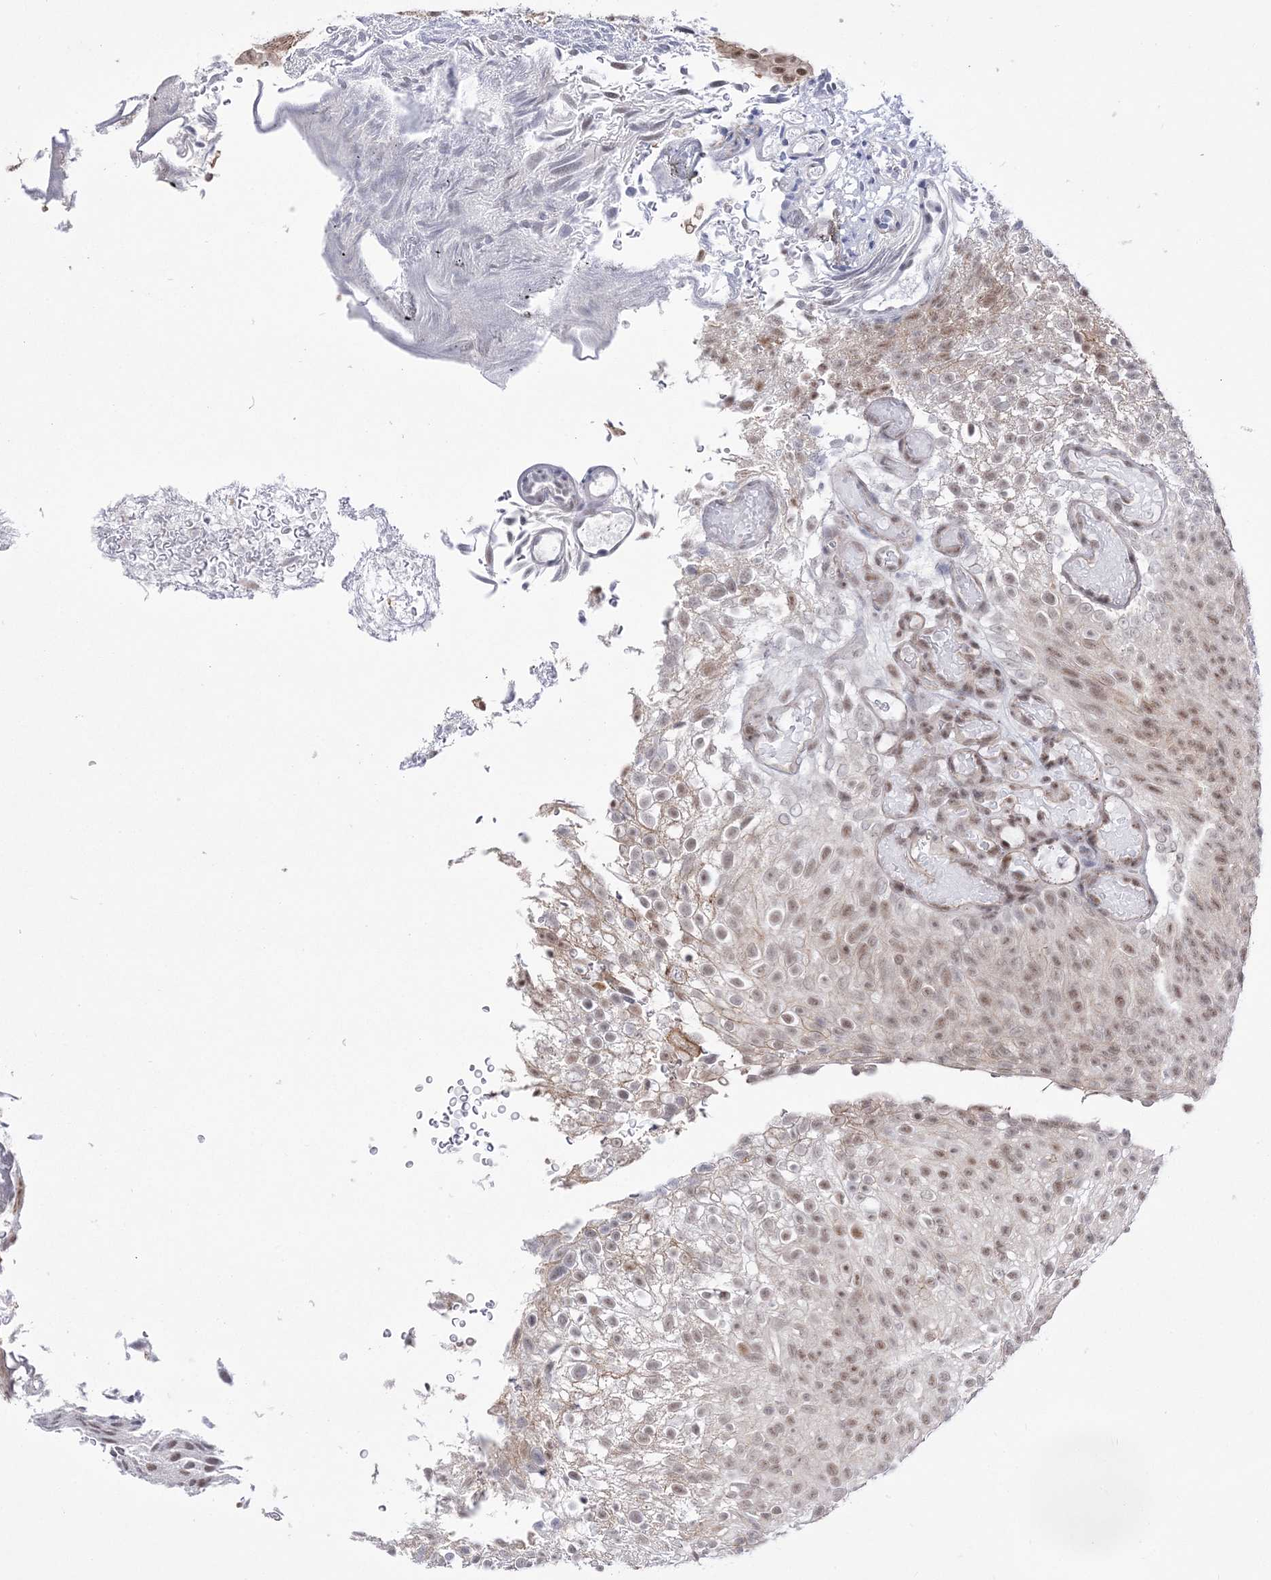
{"staining": {"intensity": "weak", "quantity": "25%-75%", "location": "cytoplasmic/membranous,nuclear"}, "tissue": "urothelial cancer", "cell_type": "Tumor cells", "image_type": "cancer", "snomed": [{"axis": "morphology", "description": "Urothelial carcinoma, Low grade"}, {"axis": "topography", "description": "Urinary bladder"}], "caption": "This is a histology image of immunohistochemistry staining of urothelial cancer, which shows weak positivity in the cytoplasmic/membranous and nuclear of tumor cells.", "gene": "NSUN2", "patient": {"sex": "male", "age": 78}}